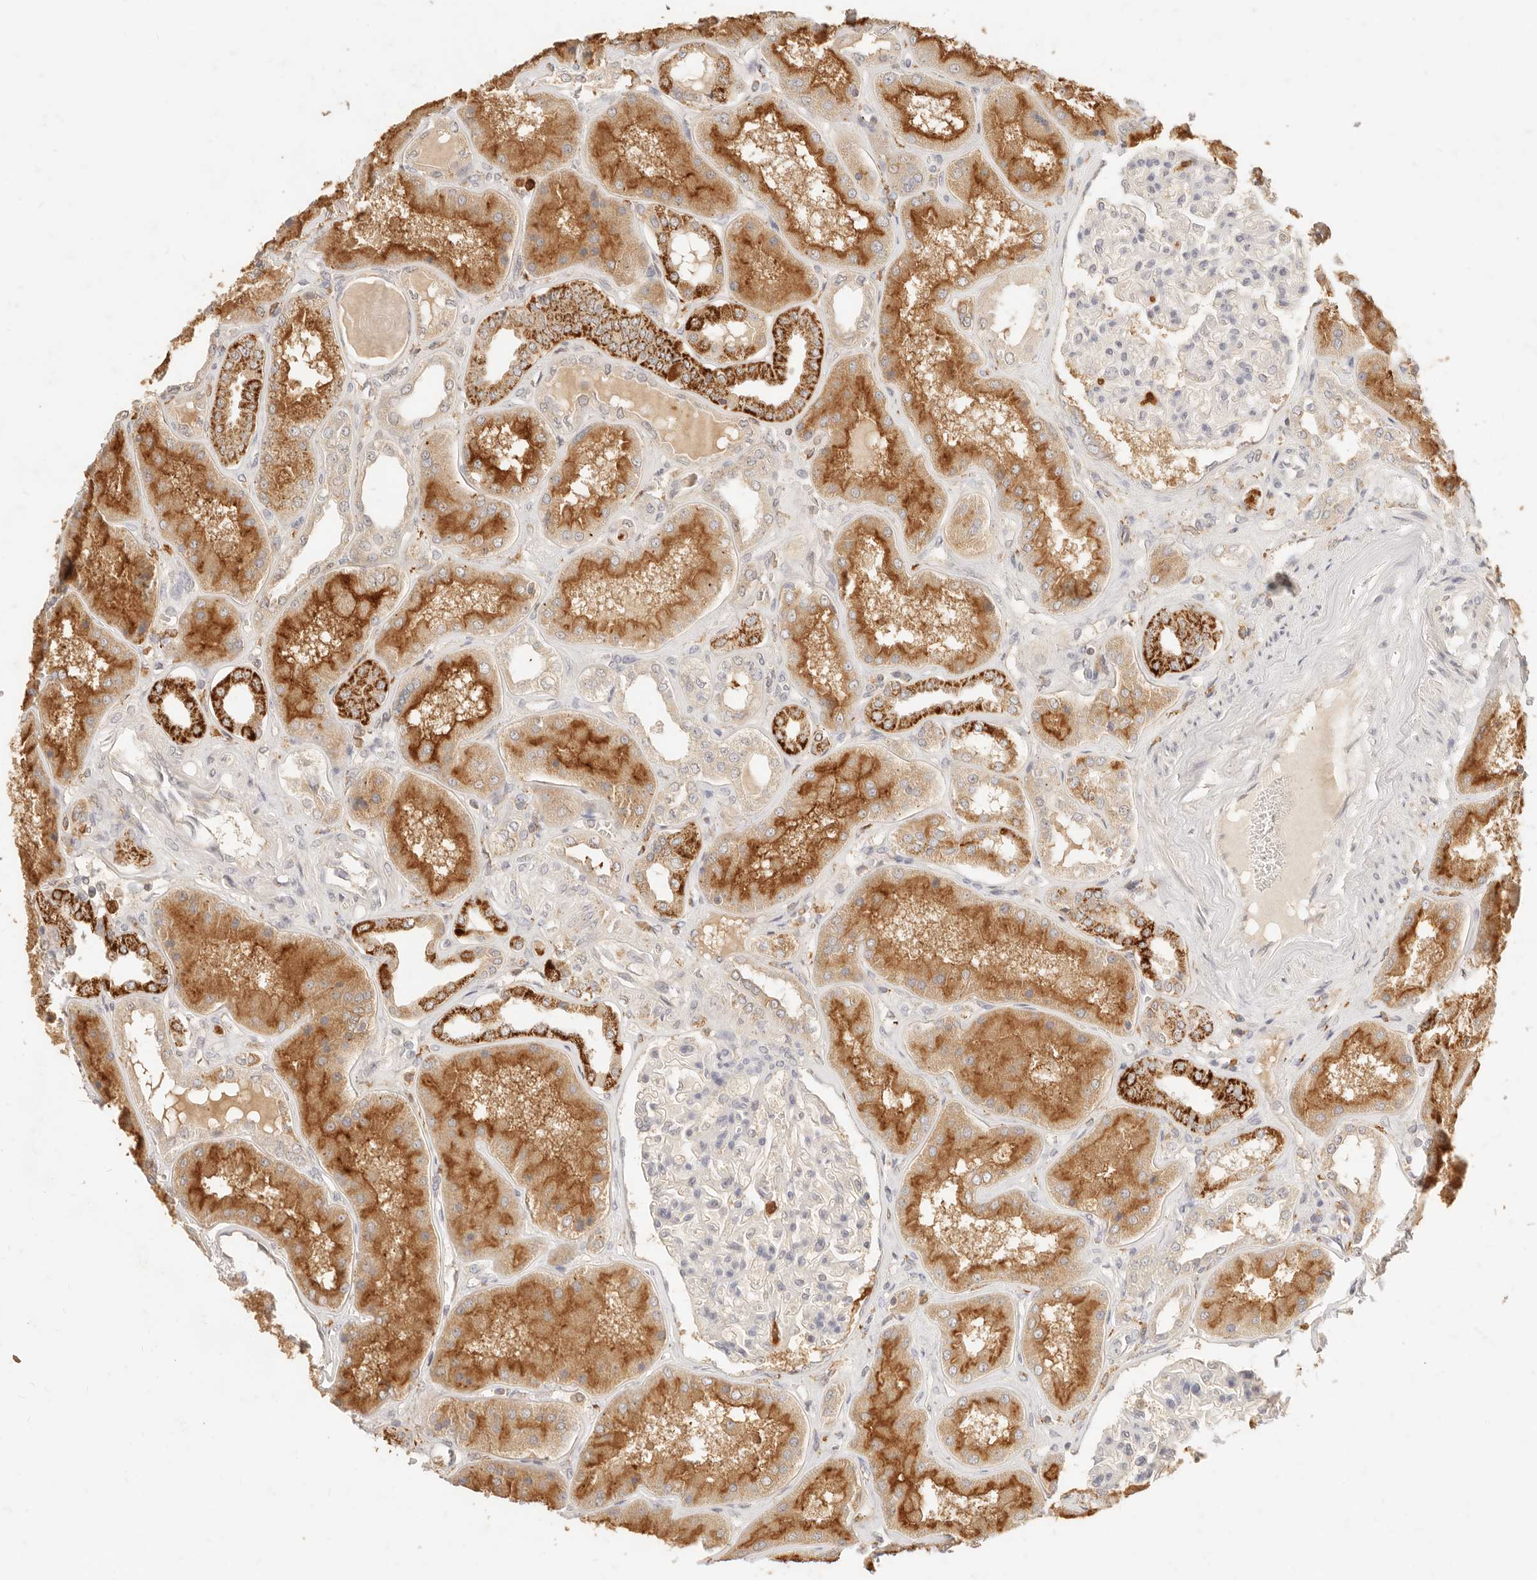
{"staining": {"intensity": "negative", "quantity": "none", "location": "none"}, "tissue": "kidney", "cell_type": "Cells in glomeruli", "image_type": "normal", "snomed": [{"axis": "morphology", "description": "Normal tissue, NOS"}, {"axis": "topography", "description": "Kidney"}], "caption": "Immunohistochemical staining of benign human kidney shows no significant expression in cells in glomeruli. (Stains: DAB (3,3'-diaminobenzidine) IHC with hematoxylin counter stain, Microscopy: brightfield microscopy at high magnification).", "gene": "TMTC2", "patient": {"sex": "female", "age": 56}}